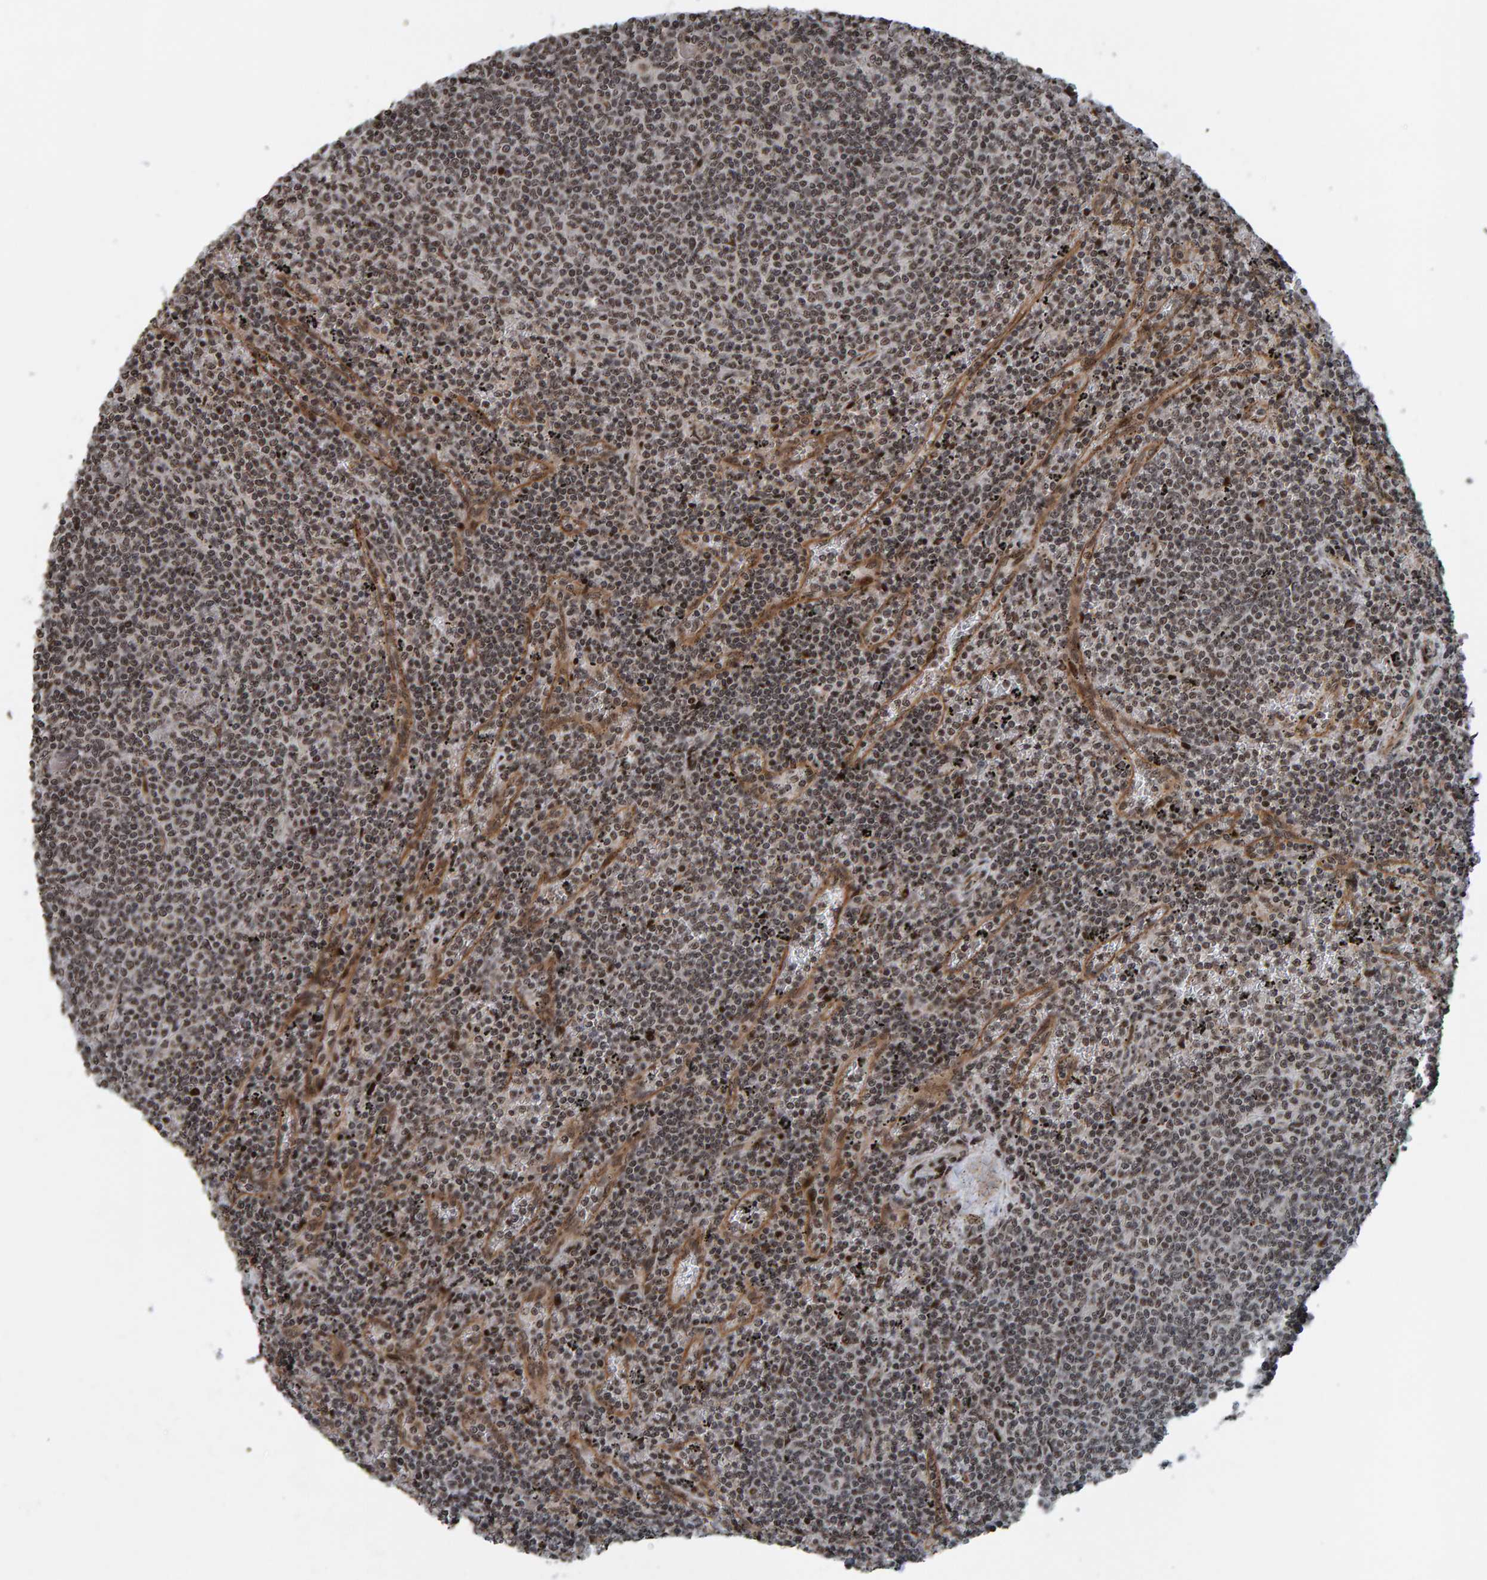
{"staining": {"intensity": "weak", "quantity": ">75%", "location": "nuclear"}, "tissue": "lymphoma", "cell_type": "Tumor cells", "image_type": "cancer", "snomed": [{"axis": "morphology", "description": "Malignant lymphoma, non-Hodgkin's type, Low grade"}, {"axis": "topography", "description": "Spleen"}], "caption": "Malignant lymphoma, non-Hodgkin's type (low-grade) stained with a brown dye shows weak nuclear positive staining in approximately >75% of tumor cells.", "gene": "ZNF366", "patient": {"sex": "female", "age": 50}}